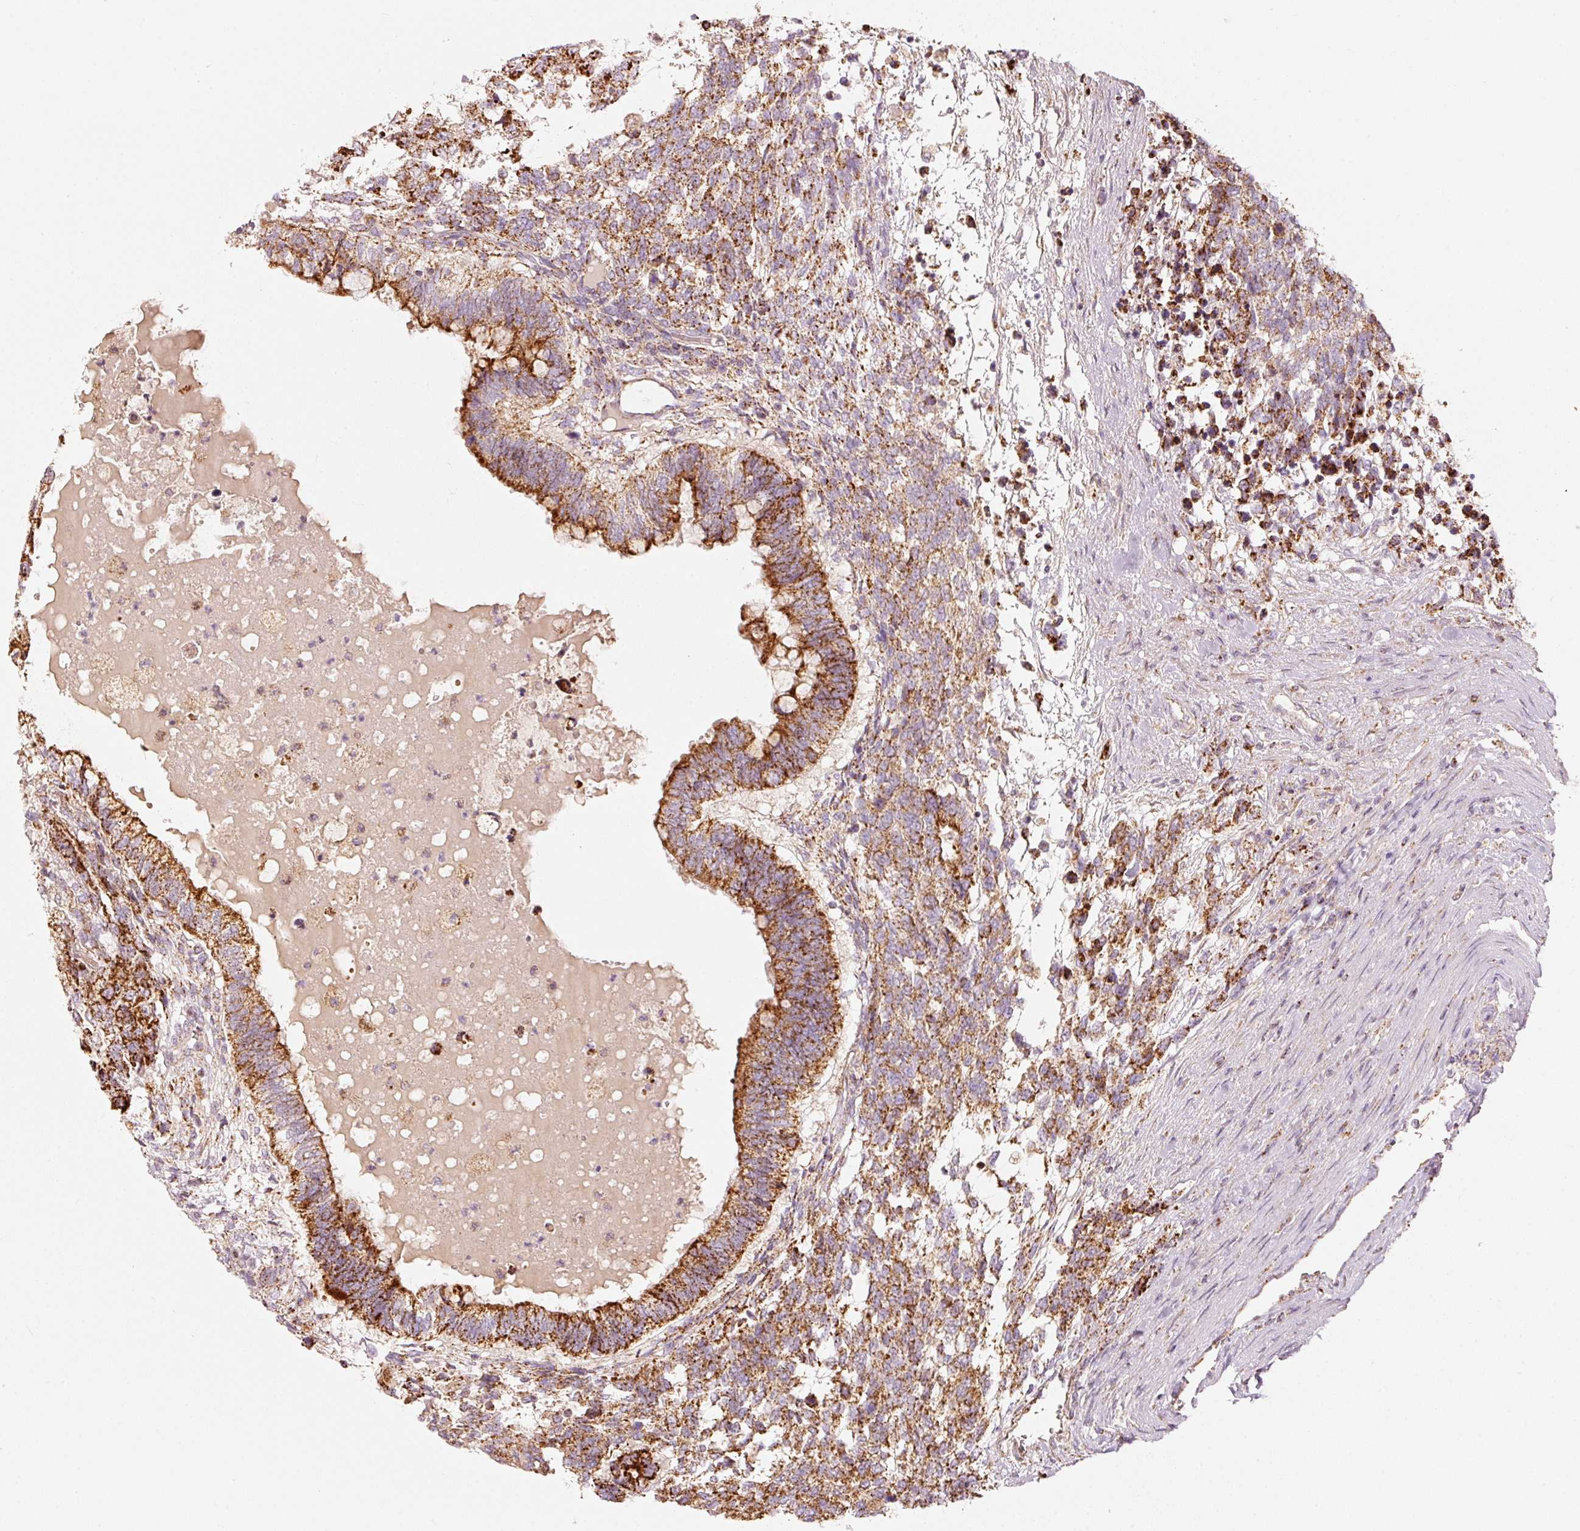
{"staining": {"intensity": "strong", "quantity": ">75%", "location": "cytoplasmic/membranous"}, "tissue": "testis cancer", "cell_type": "Tumor cells", "image_type": "cancer", "snomed": [{"axis": "morphology", "description": "Carcinoma, Embryonal, NOS"}, {"axis": "topography", "description": "Testis"}], "caption": "Approximately >75% of tumor cells in human testis cancer (embryonal carcinoma) exhibit strong cytoplasmic/membranous protein positivity as visualized by brown immunohistochemical staining.", "gene": "C17orf98", "patient": {"sex": "male", "age": 23}}